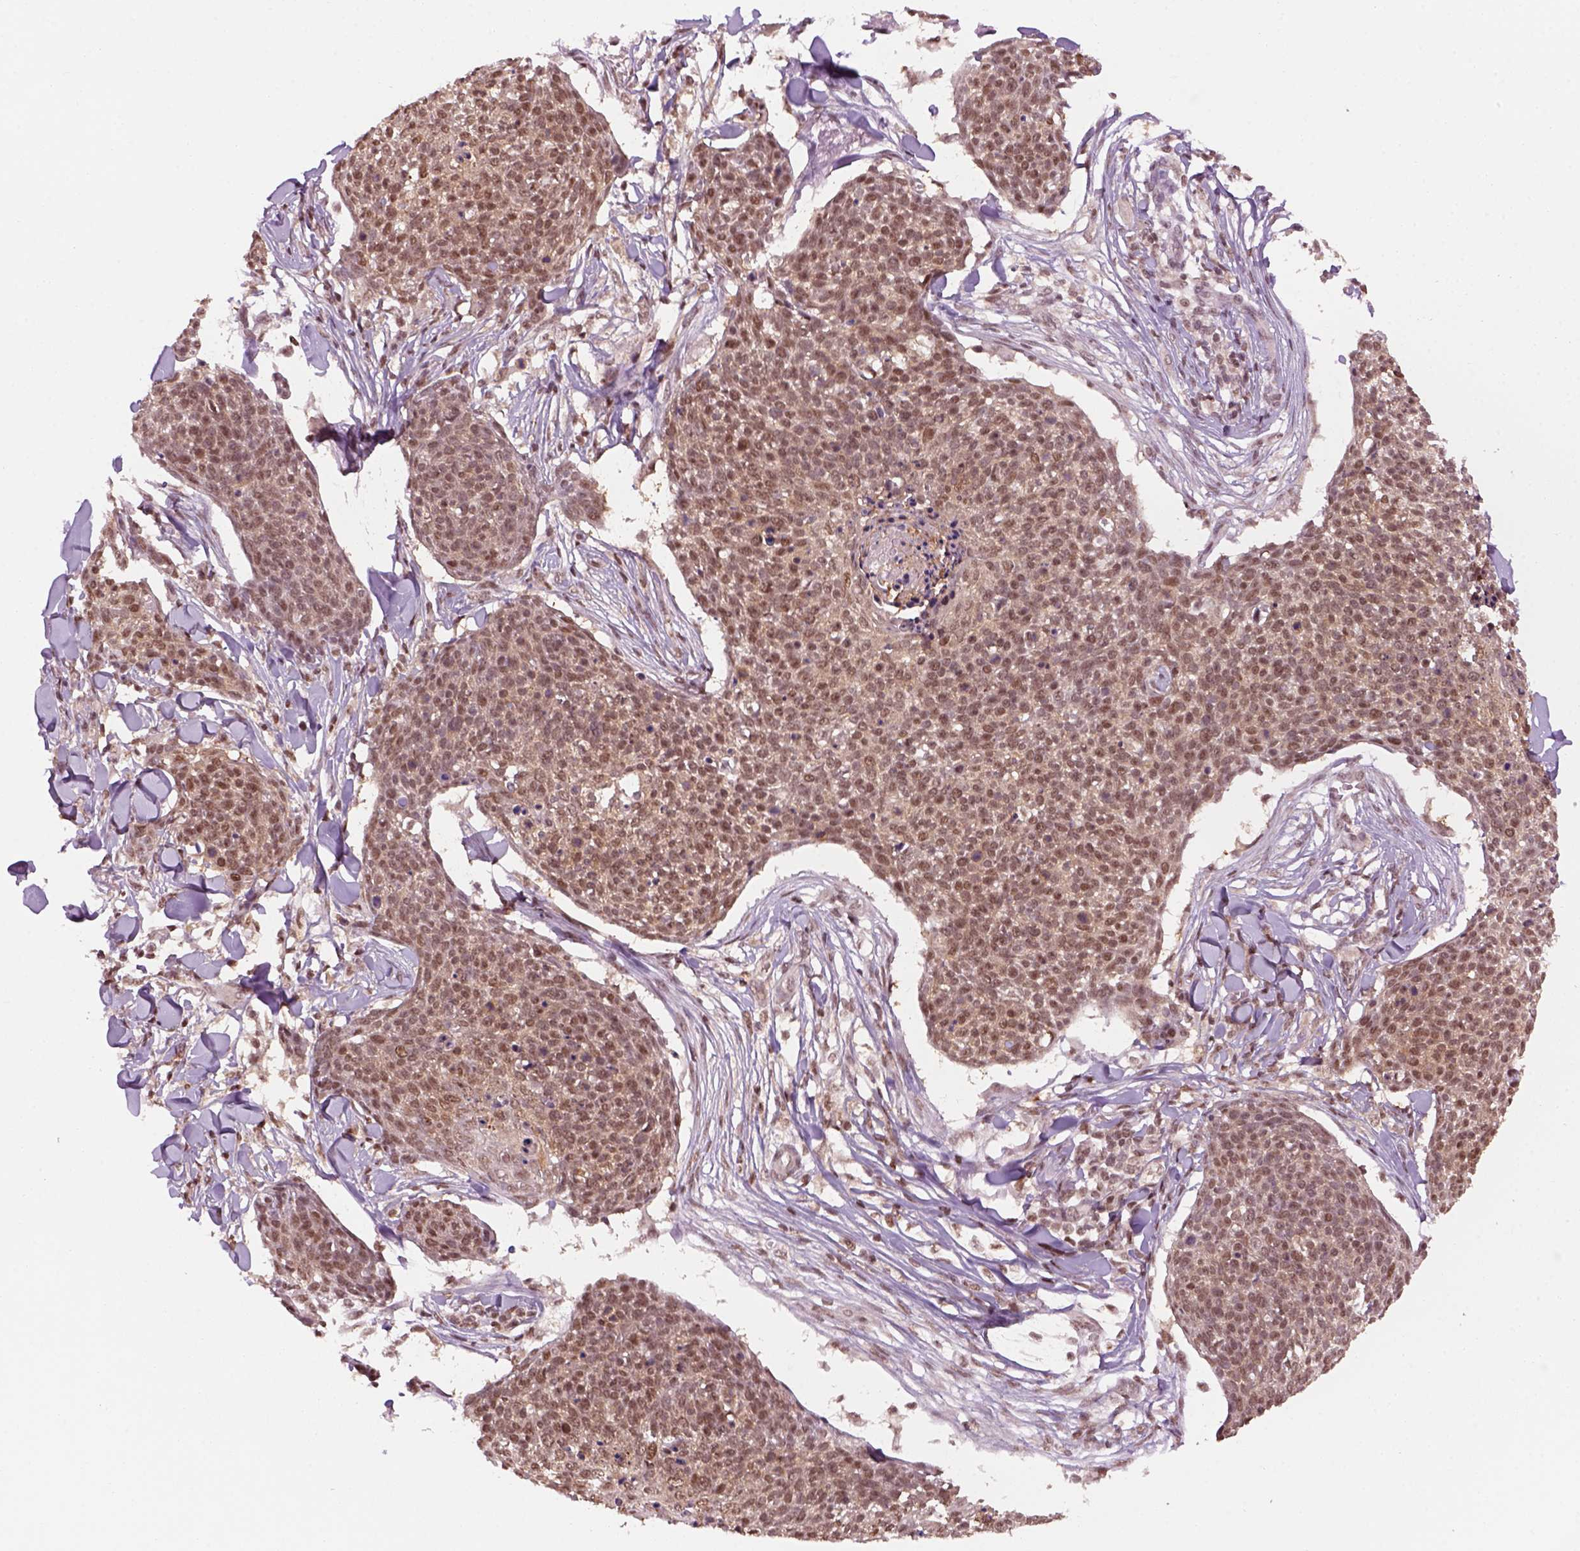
{"staining": {"intensity": "moderate", "quantity": ">75%", "location": "cytoplasmic/membranous,nuclear"}, "tissue": "skin cancer", "cell_type": "Tumor cells", "image_type": "cancer", "snomed": [{"axis": "morphology", "description": "Squamous cell carcinoma, NOS"}, {"axis": "topography", "description": "Skin"}, {"axis": "topography", "description": "Vulva"}], "caption": "Human skin squamous cell carcinoma stained for a protein (brown) demonstrates moderate cytoplasmic/membranous and nuclear positive staining in approximately >75% of tumor cells.", "gene": "GOT1", "patient": {"sex": "female", "age": 75}}